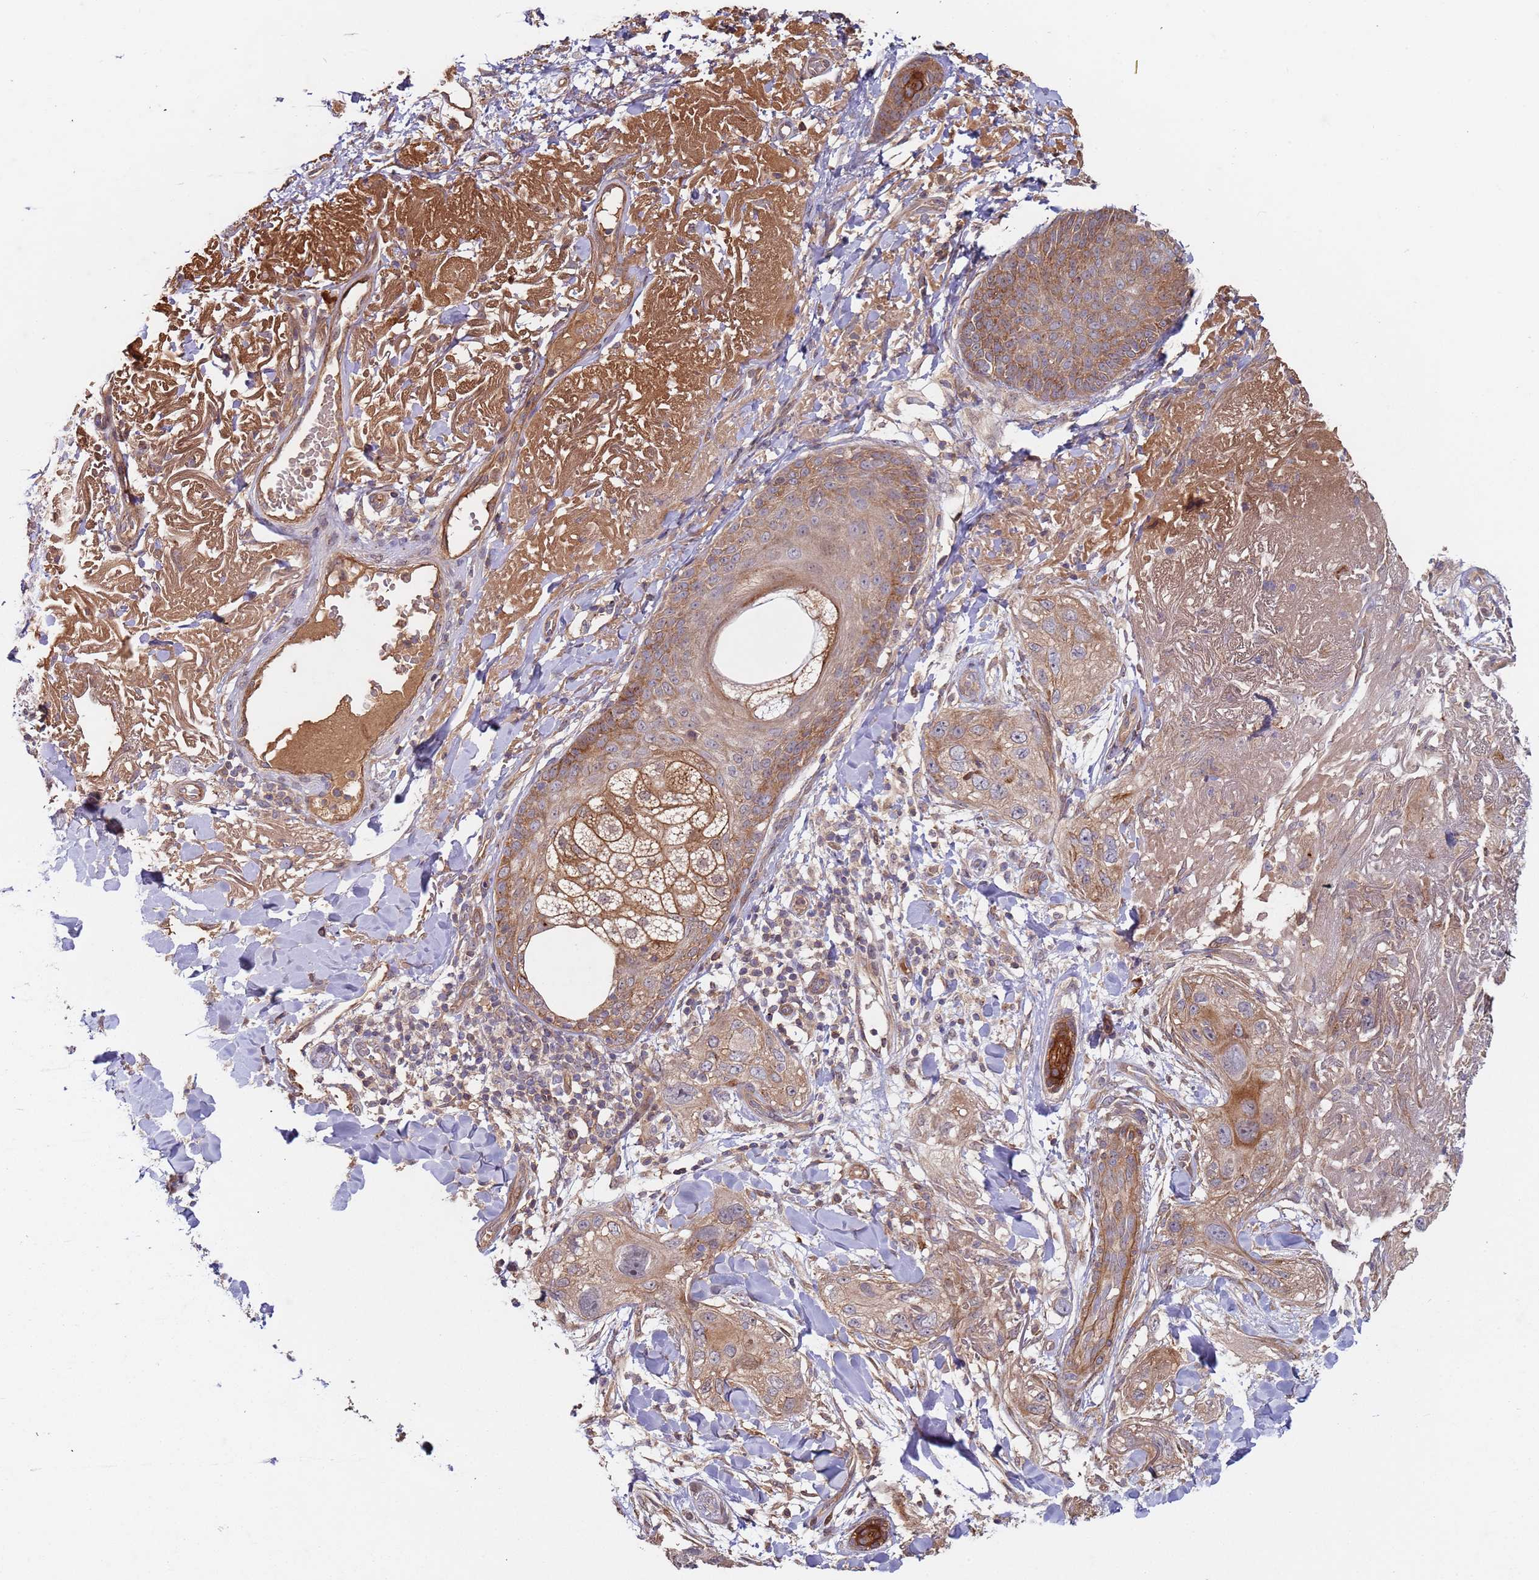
{"staining": {"intensity": "moderate", "quantity": ">75%", "location": "cytoplasmic/membranous"}, "tissue": "skin cancer", "cell_type": "Tumor cells", "image_type": "cancer", "snomed": [{"axis": "morphology", "description": "Normal tissue, NOS"}, {"axis": "morphology", "description": "Squamous cell carcinoma, NOS"}, {"axis": "topography", "description": "Skin"}], "caption": "Protein staining of skin cancer tissue exhibits moderate cytoplasmic/membranous expression in about >75% of tumor cells.", "gene": "KANSL1L", "patient": {"sex": "male", "age": 72}}